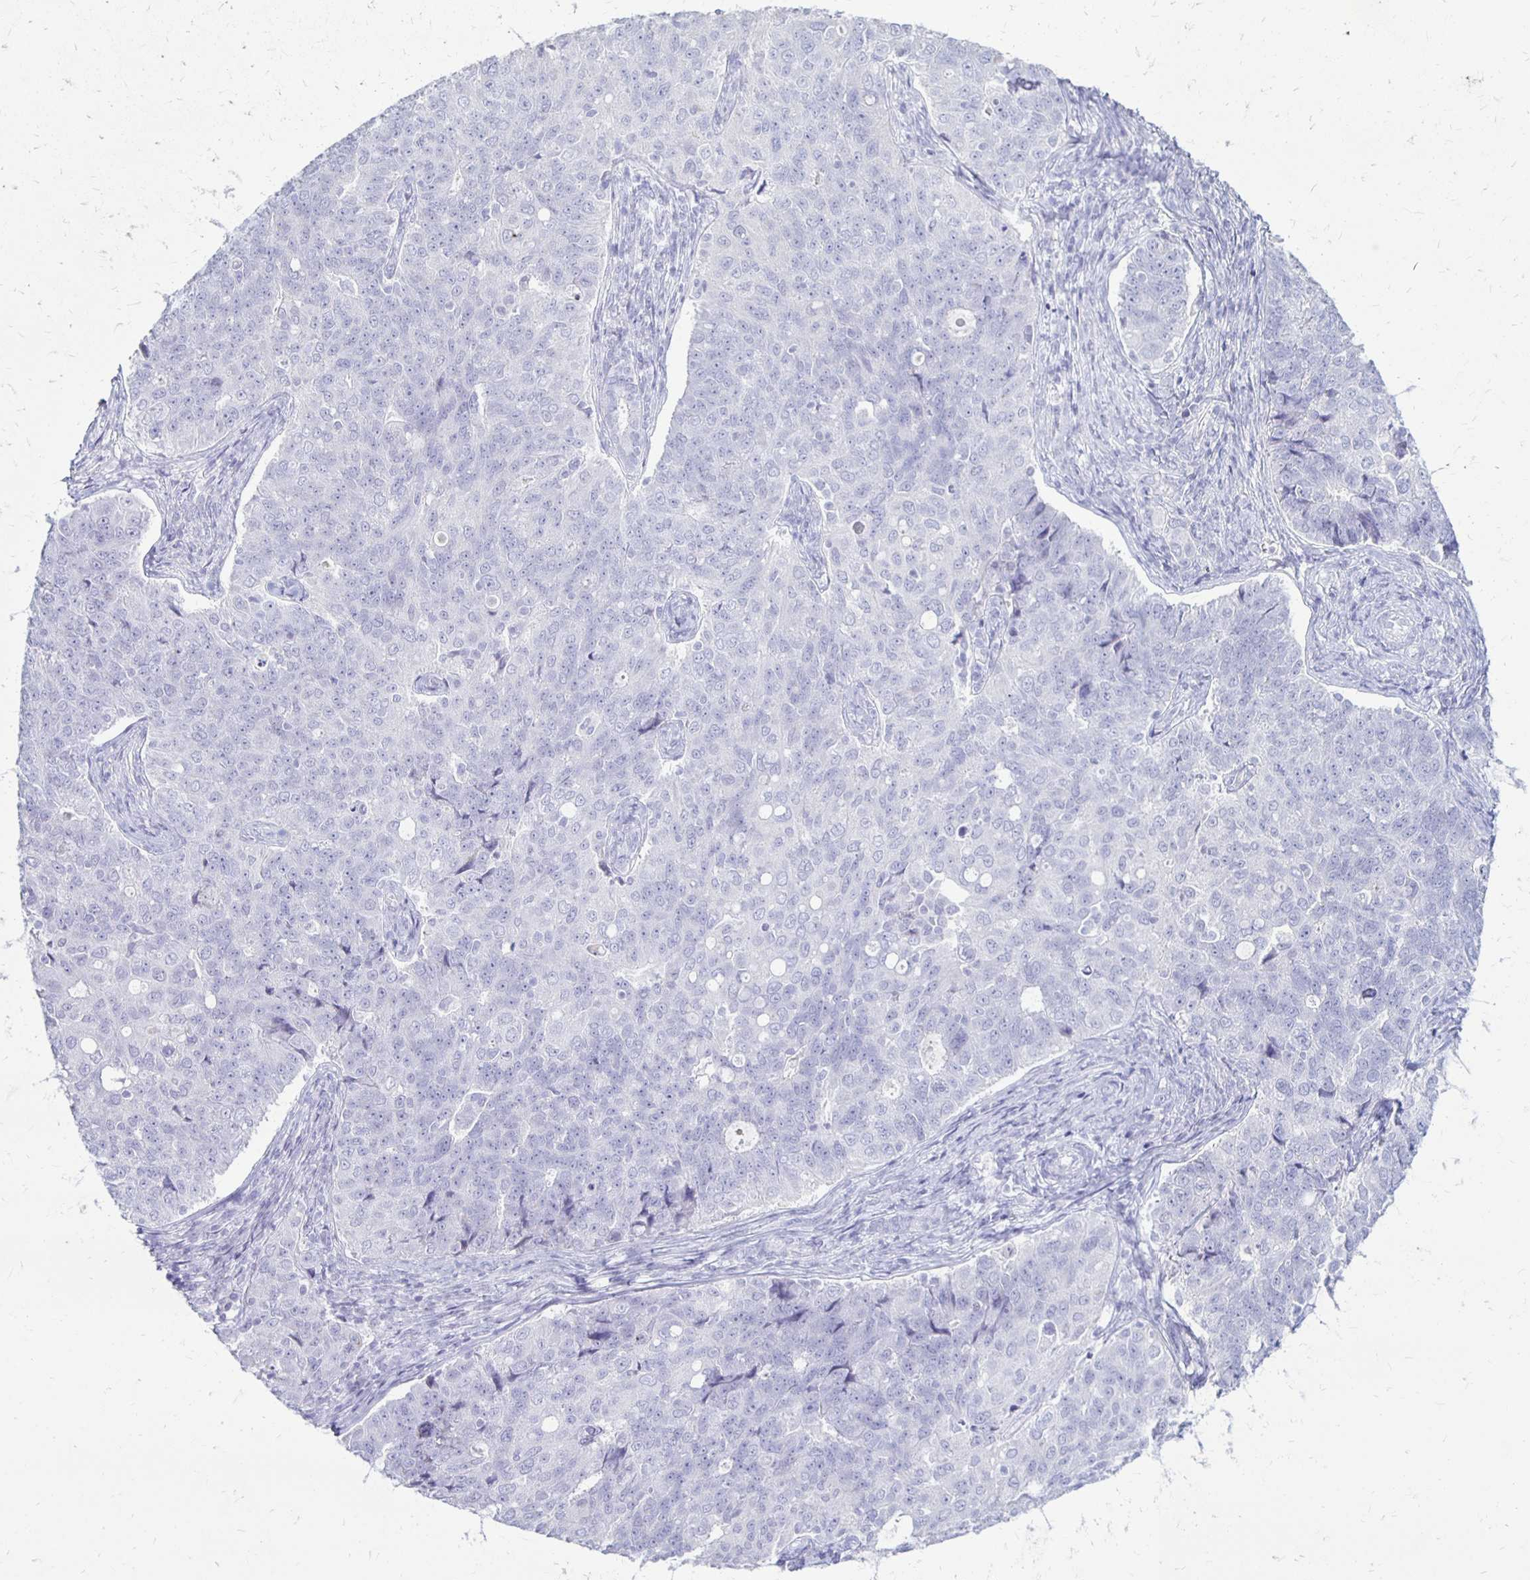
{"staining": {"intensity": "negative", "quantity": "none", "location": "none"}, "tissue": "endometrial cancer", "cell_type": "Tumor cells", "image_type": "cancer", "snomed": [{"axis": "morphology", "description": "Adenocarcinoma, NOS"}, {"axis": "topography", "description": "Endometrium"}], "caption": "Tumor cells show no significant protein staining in endometrial cancer (adenocarcinoma). Nuclei are stained in blue.", "gene": "RYR1", "patient": {"sex": "female", "age": 43}}